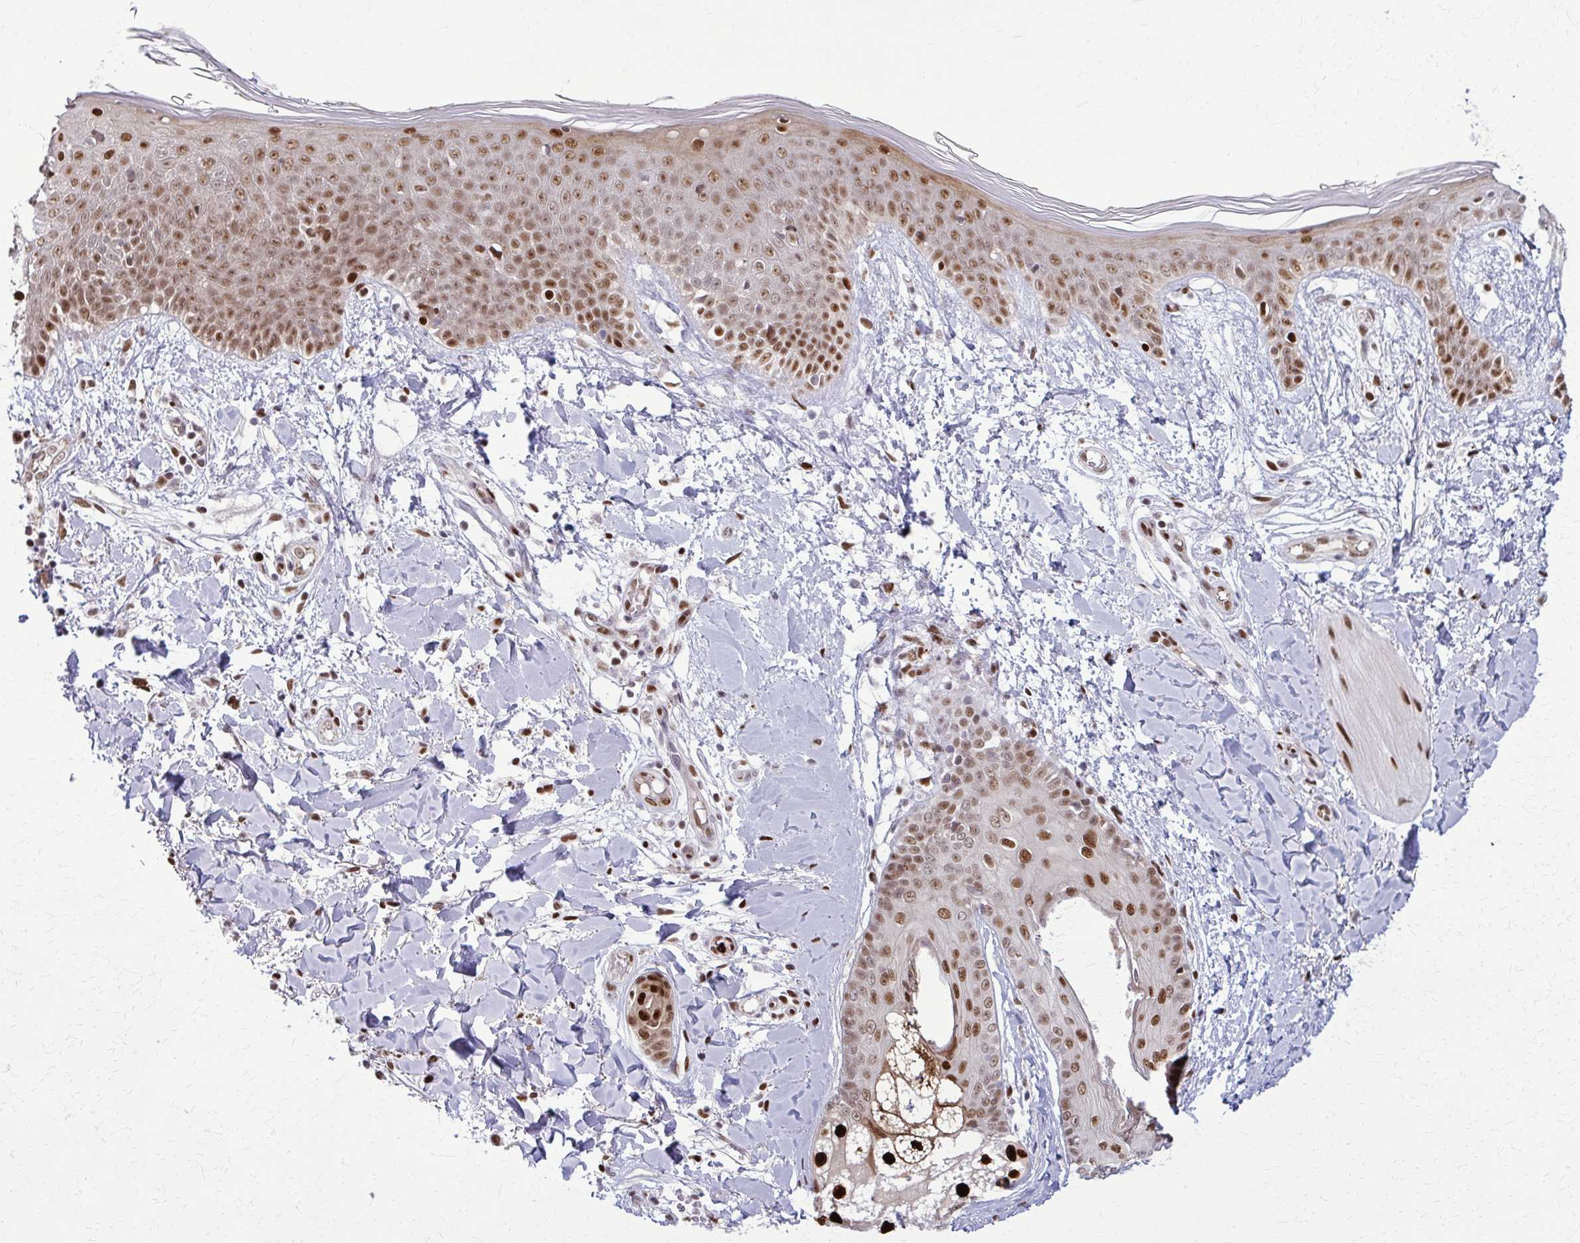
{"staining": {"intensity": "moderate", "quantity": ">75%", "location": "nuclear"}, "tissue": "skin", "cell_type": "Fibroblasts", "image_type": "normal", "snomed": [{"axis": "morphology", "description": "Normal tissue, NOS"}, {"axis": "topography", "description": "Skin"}], "caption": "This is an image of immunohistochemistry (IHC) staining of normal skin, which shows moderate positivity in the nuclear of fibroblasts.", "gene": "ZNF559", "patient": {"sex": "female", "age": 34}}